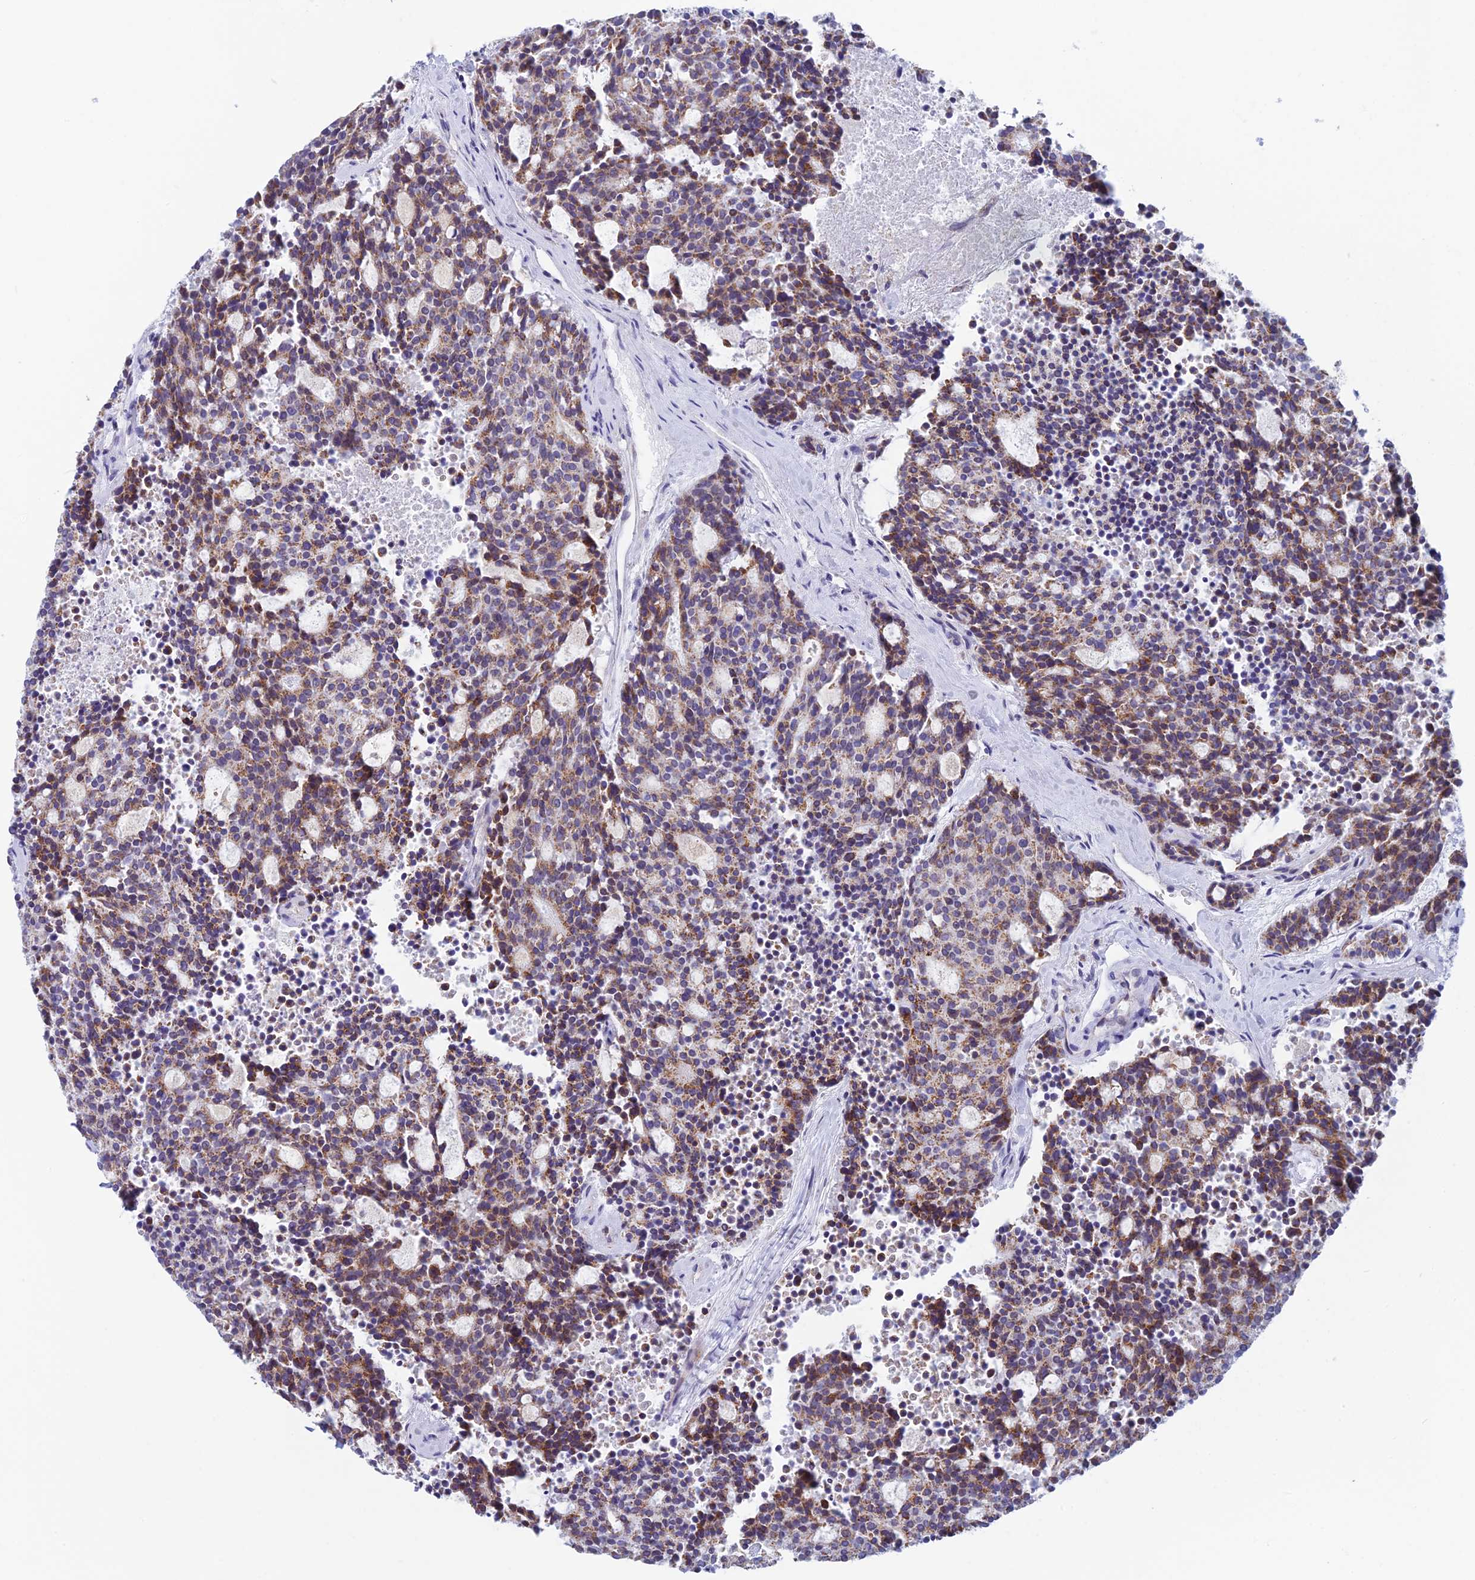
{"staining": {"intensity": "moderate", "quantity": ">75%", "location": "cytoplasmic/membranous"}, "tissue": "carcinoid", "cell_type": "Tumor cells", "image_type": "cancer", "snomed": [{"axis": "morphology", "description": "Carcinoid, malignant, NOS"}, {"axis": "topography", "description": "Pancreas"}], "caption": "This is an image of immunohistochemistry (IHC) staining of carcinoid, which shows moderate expression in the cytoplasmic/membranous of tumor cells.", "gene": "REXO5", "patient": {"sex": "female", "age": 54}}